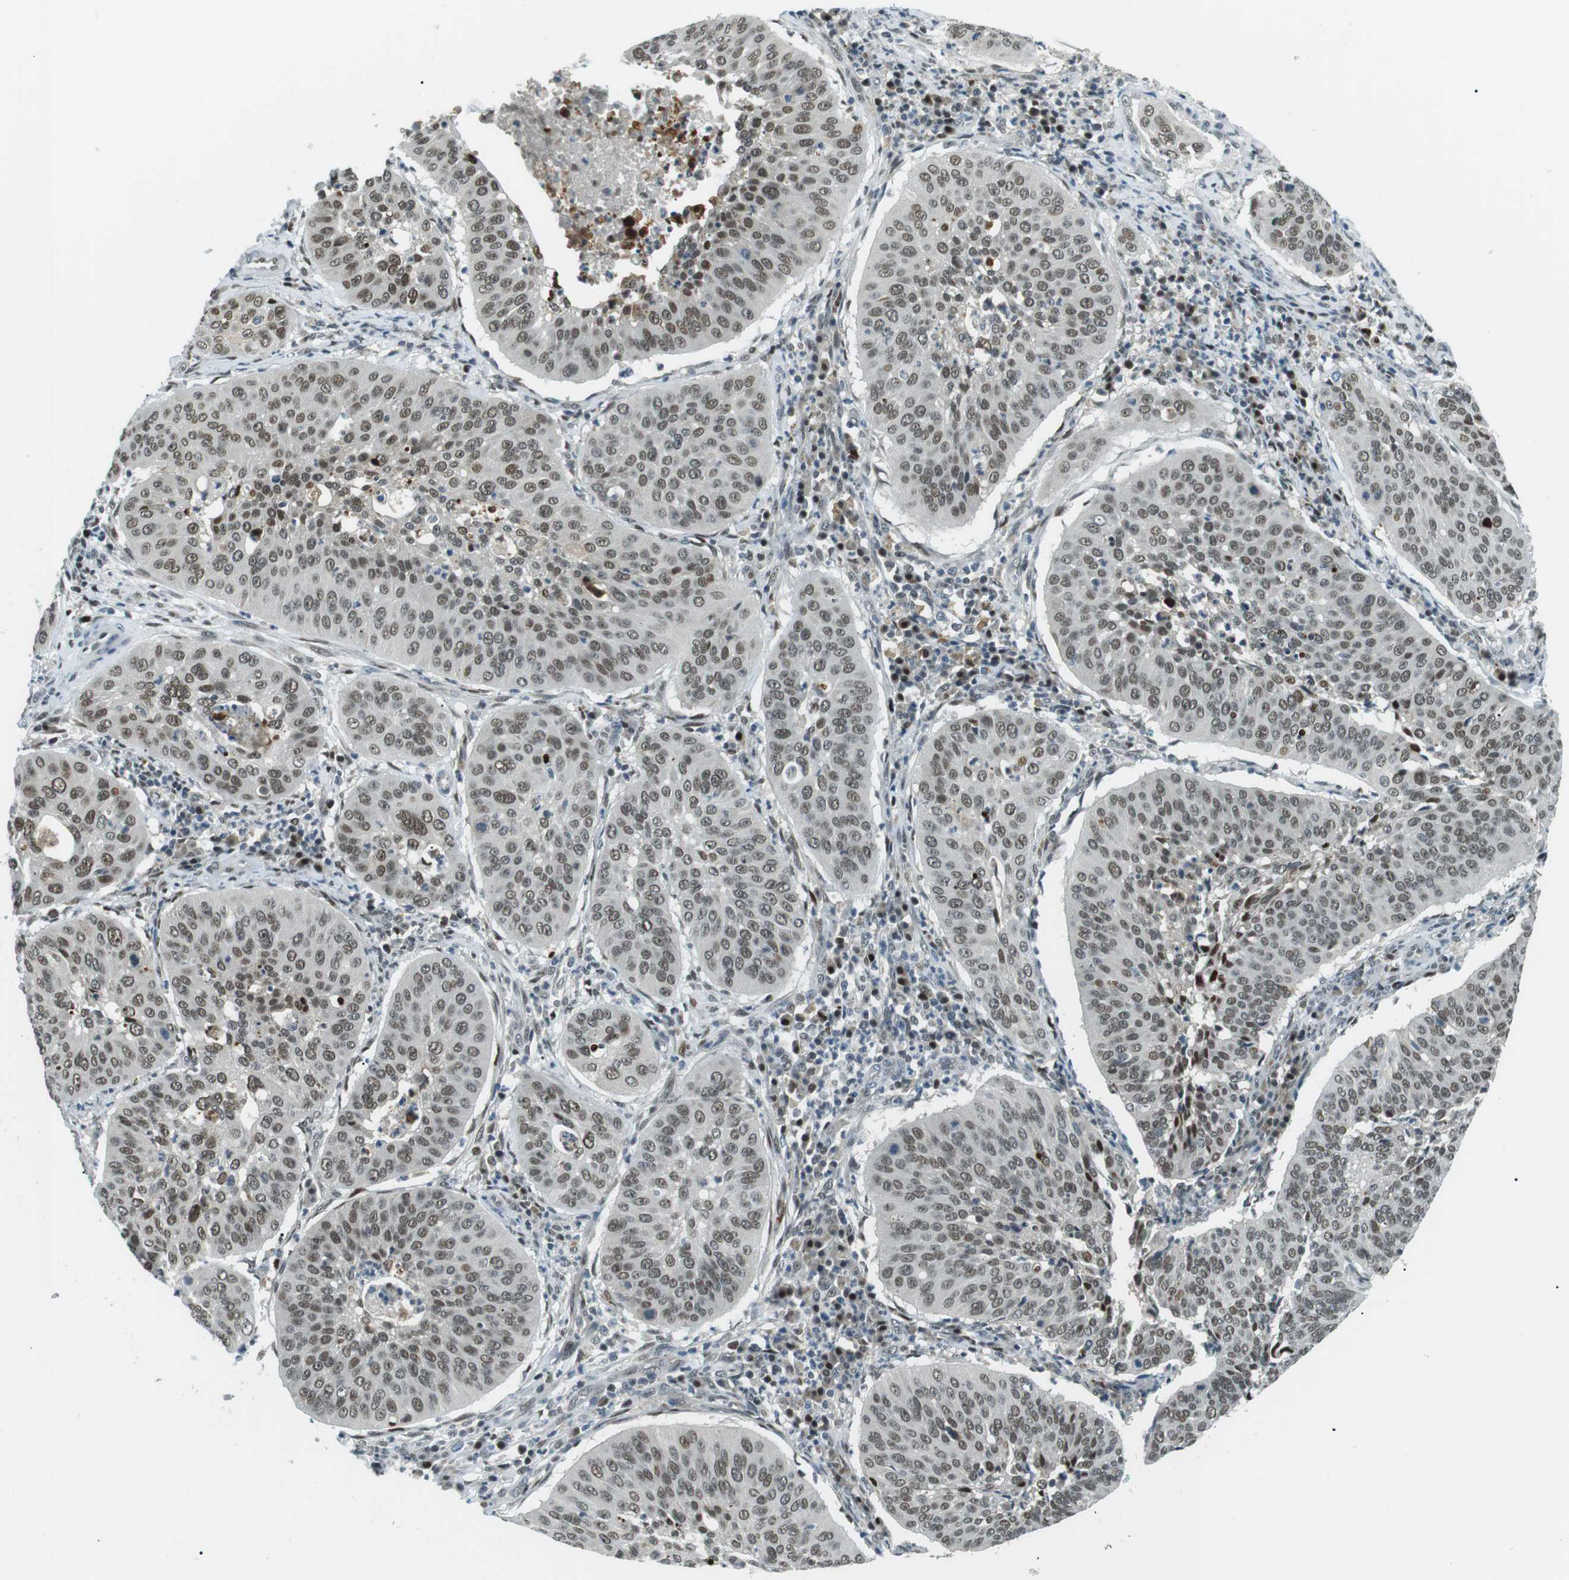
{"staining": {"intensity": "moderate", "quantity": ">75%", "location": "nuclear"}, "tissue": "cervical cancer", "cell_type": "Tumor cells", "image_type": "cancer", "snomed": [{"axis": "morphology", "description": "Normal tissue, NOS"}, {"axis": "morphology", "description": "Squamous cell carcinoma, NOS"}, {"axis": "topography", "description": "Cervix"}], "caption": "Immunohistochemistry (IHC) staining of squamous cell carcinoma (cervical), which displays medium levels of moderate nuclear expression in about >75% of tumor cells indicating moderate nuclear protein staining. The staining was performed using DAB (3,3'-diaminobenzidine) (brown) for protein detection and nuclei were counterstained in hematoxylin (blue).", "gene": "PJA1", "patient": {"sex": "female", "age": 39}}